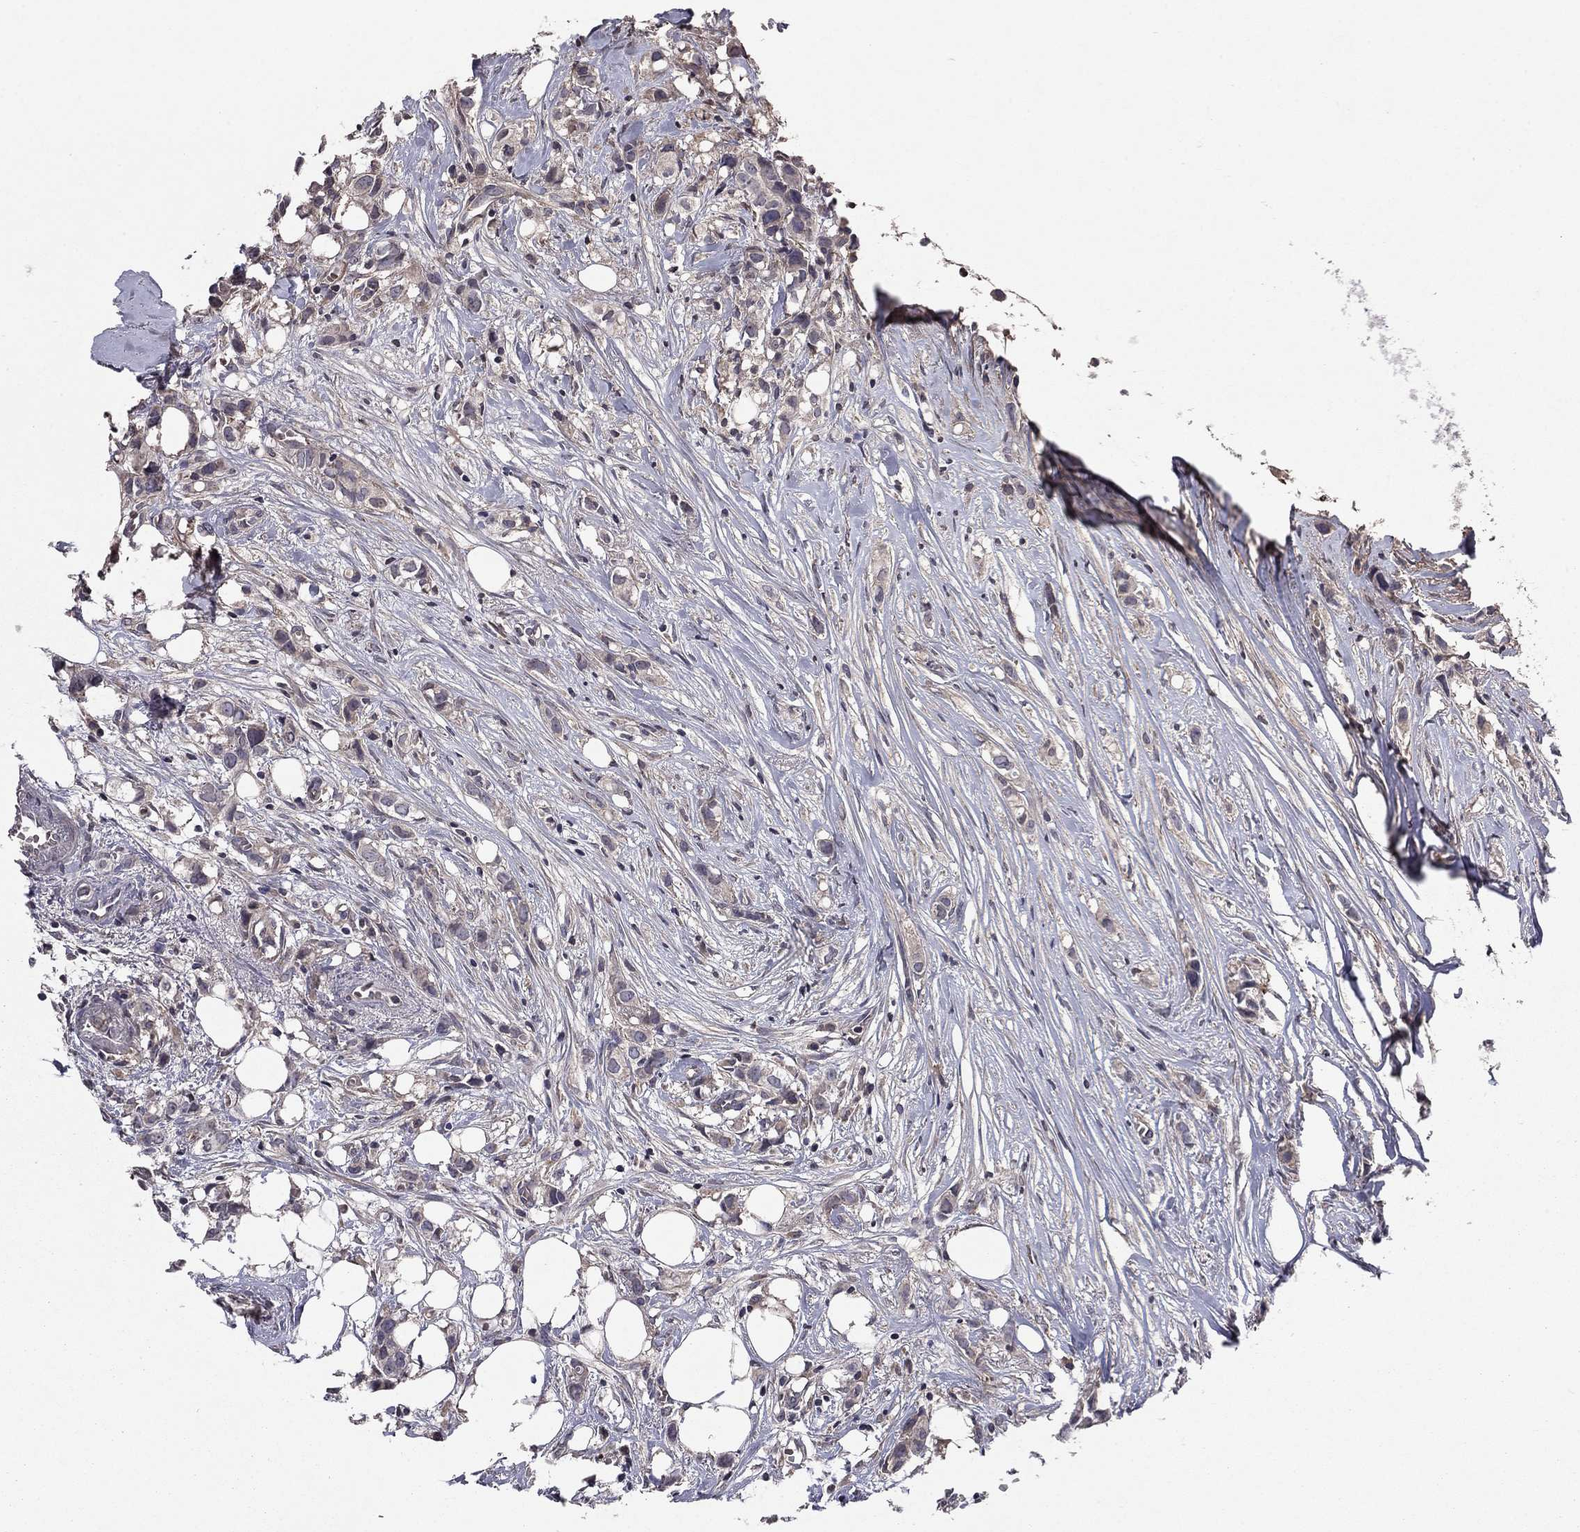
{"staining": {"intensity": "negative", "quantity": "none", "location": "none"}, "tissue": "breast cancer", "cell_type": "Tumor cells", "image_type": "cancer", "snomed": [{"axis": "morphology", "description": "Duct carcinoma"}, {"axis": "topography", "description": "Breast"}], "caption": "The photomicrograph reveals no significant staining in tumor cells of intraductal carcinoma (breast). (DAB (3,3'-diaminobenzidine) immunohistochemistry with hematoxylin counter stain).", "gene": "PROS1", "patient": {"sex": "female", "age": 85}}